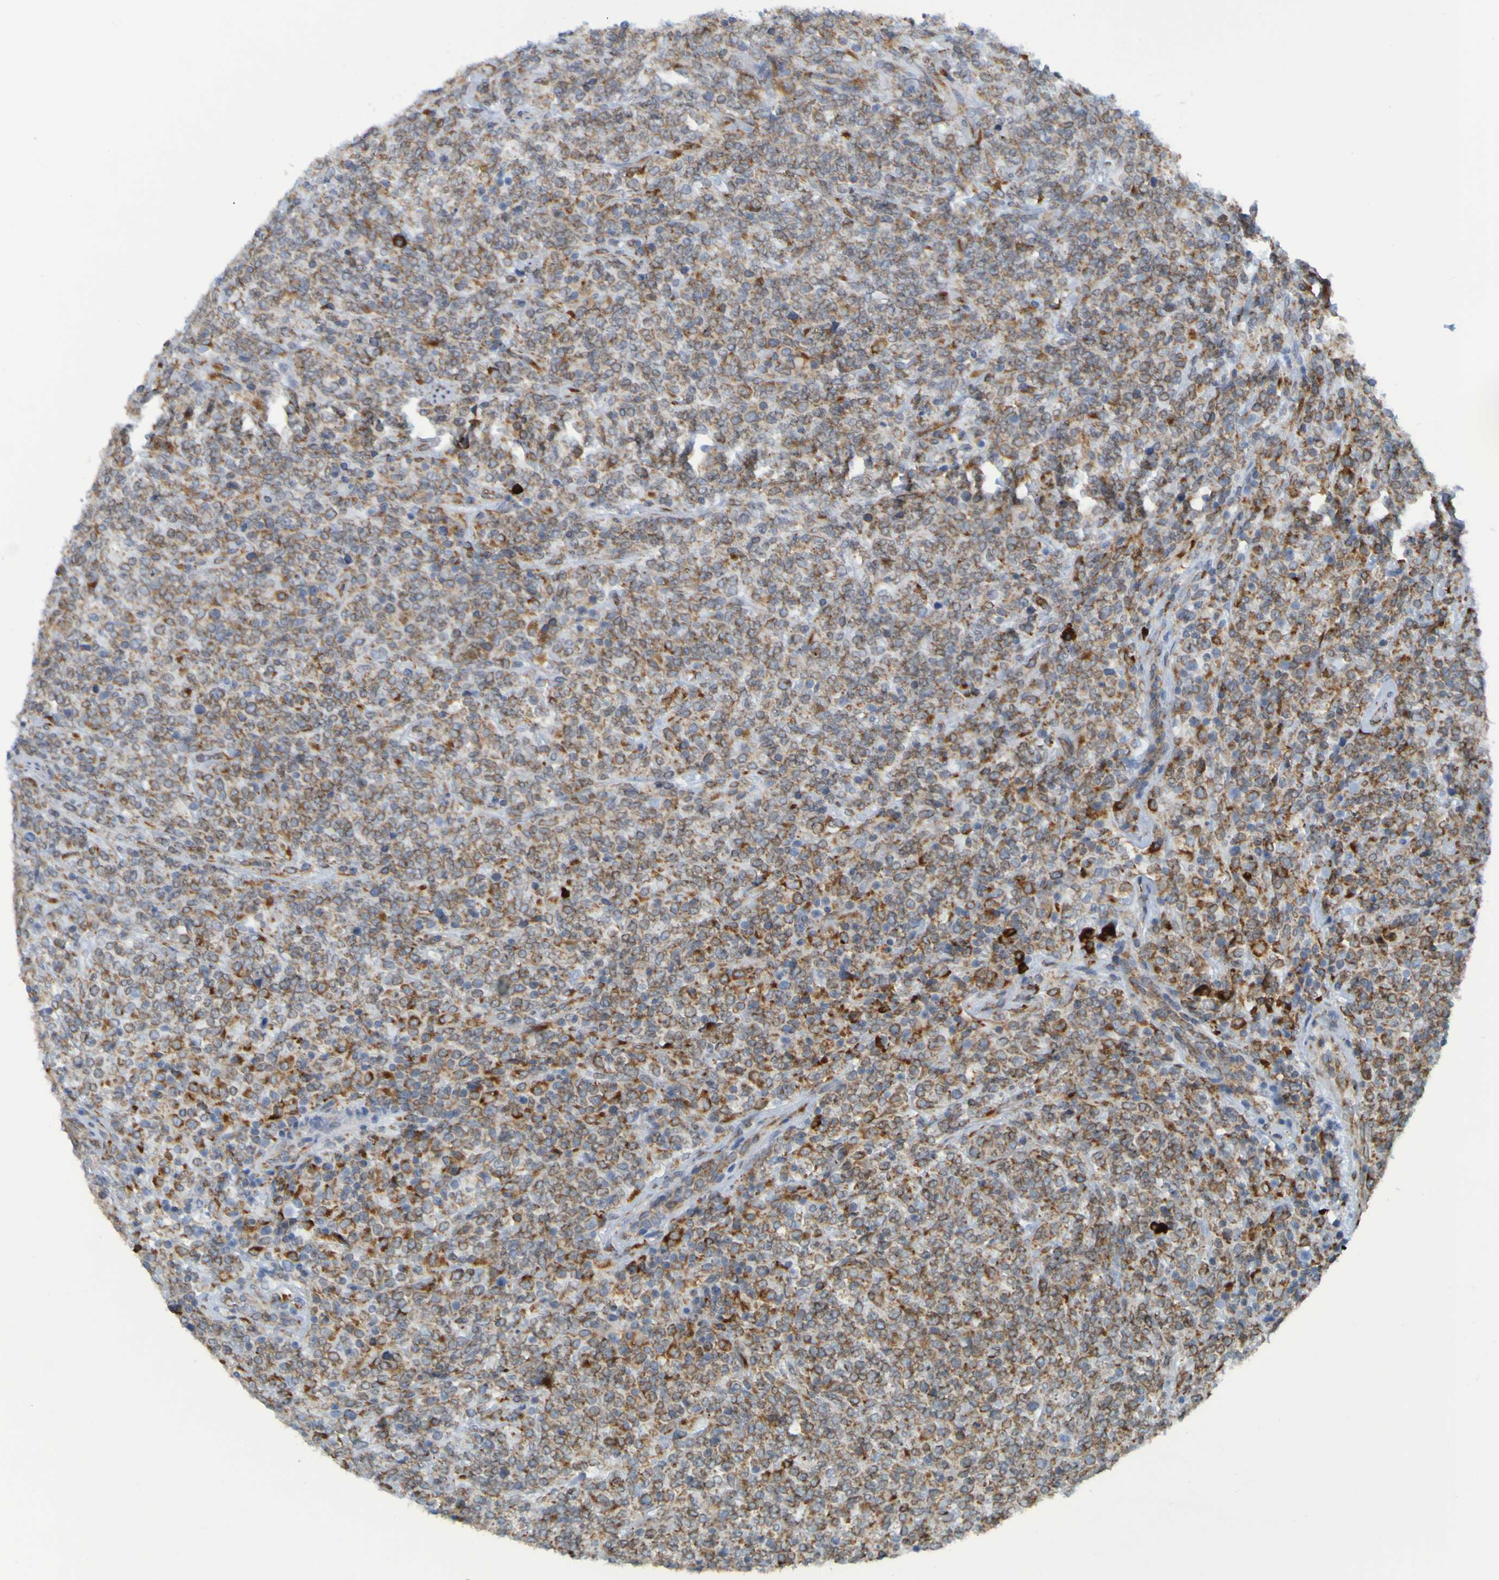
{"staining": {"intensity": "weak", "quantity": "25%-75%", "location": "cytoplasmic/membranous"}, "tissue": "lymphoma", "cell_type": "Tumor cells", "image_type": "cancer", "snomed": [{"axis": "morphology", "description": "Malignant lymphoma, non-Hodgkin's type, High grade"}, {"axis": "topography", "description": "Soft tissue"}], "caption": "Lymphoma stained for a protein (brown) reveals weak cytoplasmic/membranous positive staining in approximately 25%-75% of tumor cells.", "gene": "SSR1", "patient": {"sex": "male", "age": 18}}